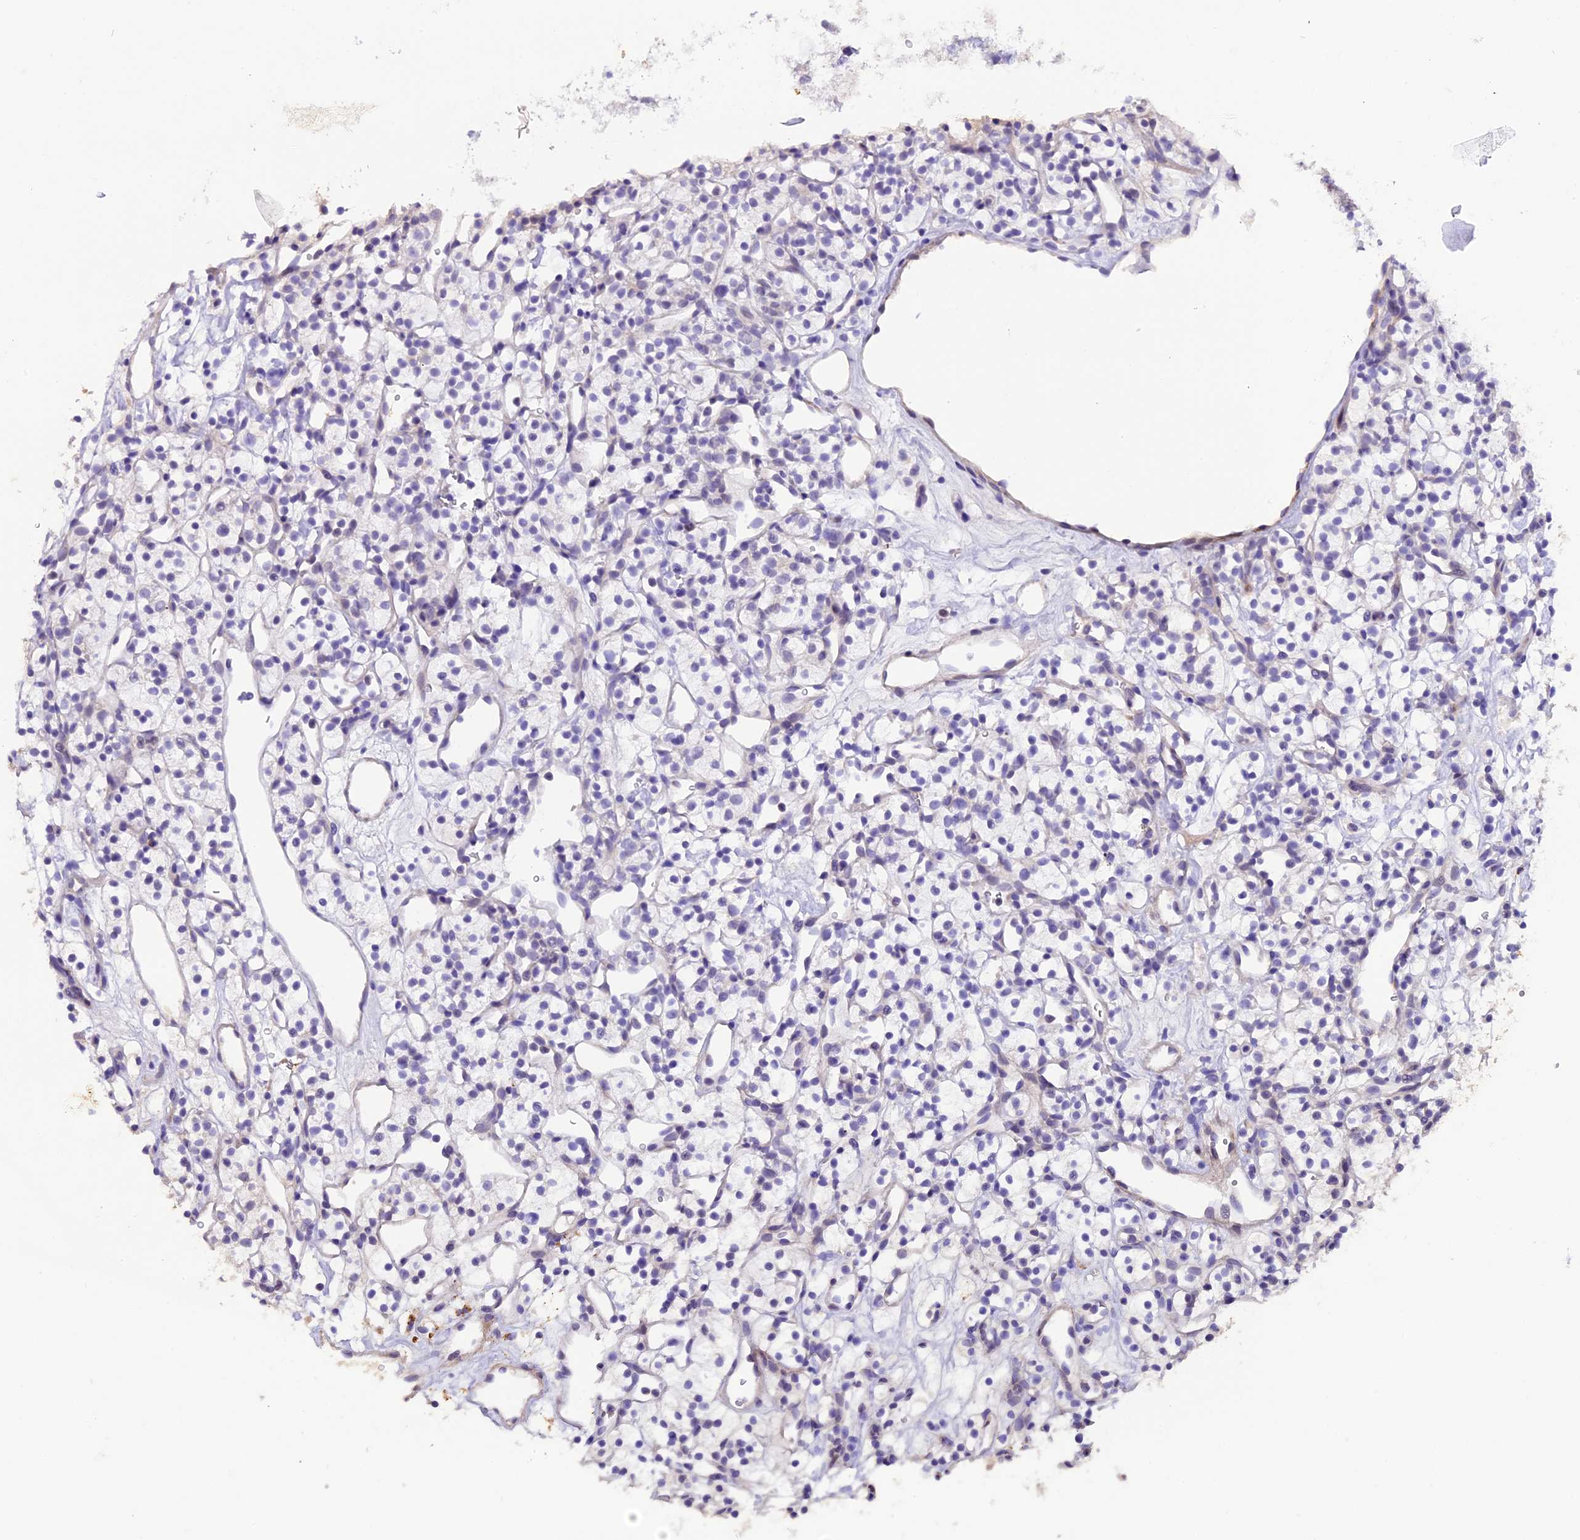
{"staining": {"intensity": "negative", "quantity": "none", "location": "none"}, "tissue": "renal cancer", "cell_type": "Tumor cells", "image_type": "cancer", "snomed": [{"axis": "morphology", "description": "Adenocarcinoma, NOS"}, {"axis": "topography", "description": "Kidney"}], "caption": "High magnification brightfield microscopy of adenocarcinoma (renal) stained with DAB (3,3'-diaminobenzidine) (brown) and counterstained with hematoxylin (blue): tumor cells show no significant expression.", "gene": "MEX3B", "patient": {"sex": "female", "age": 57}}